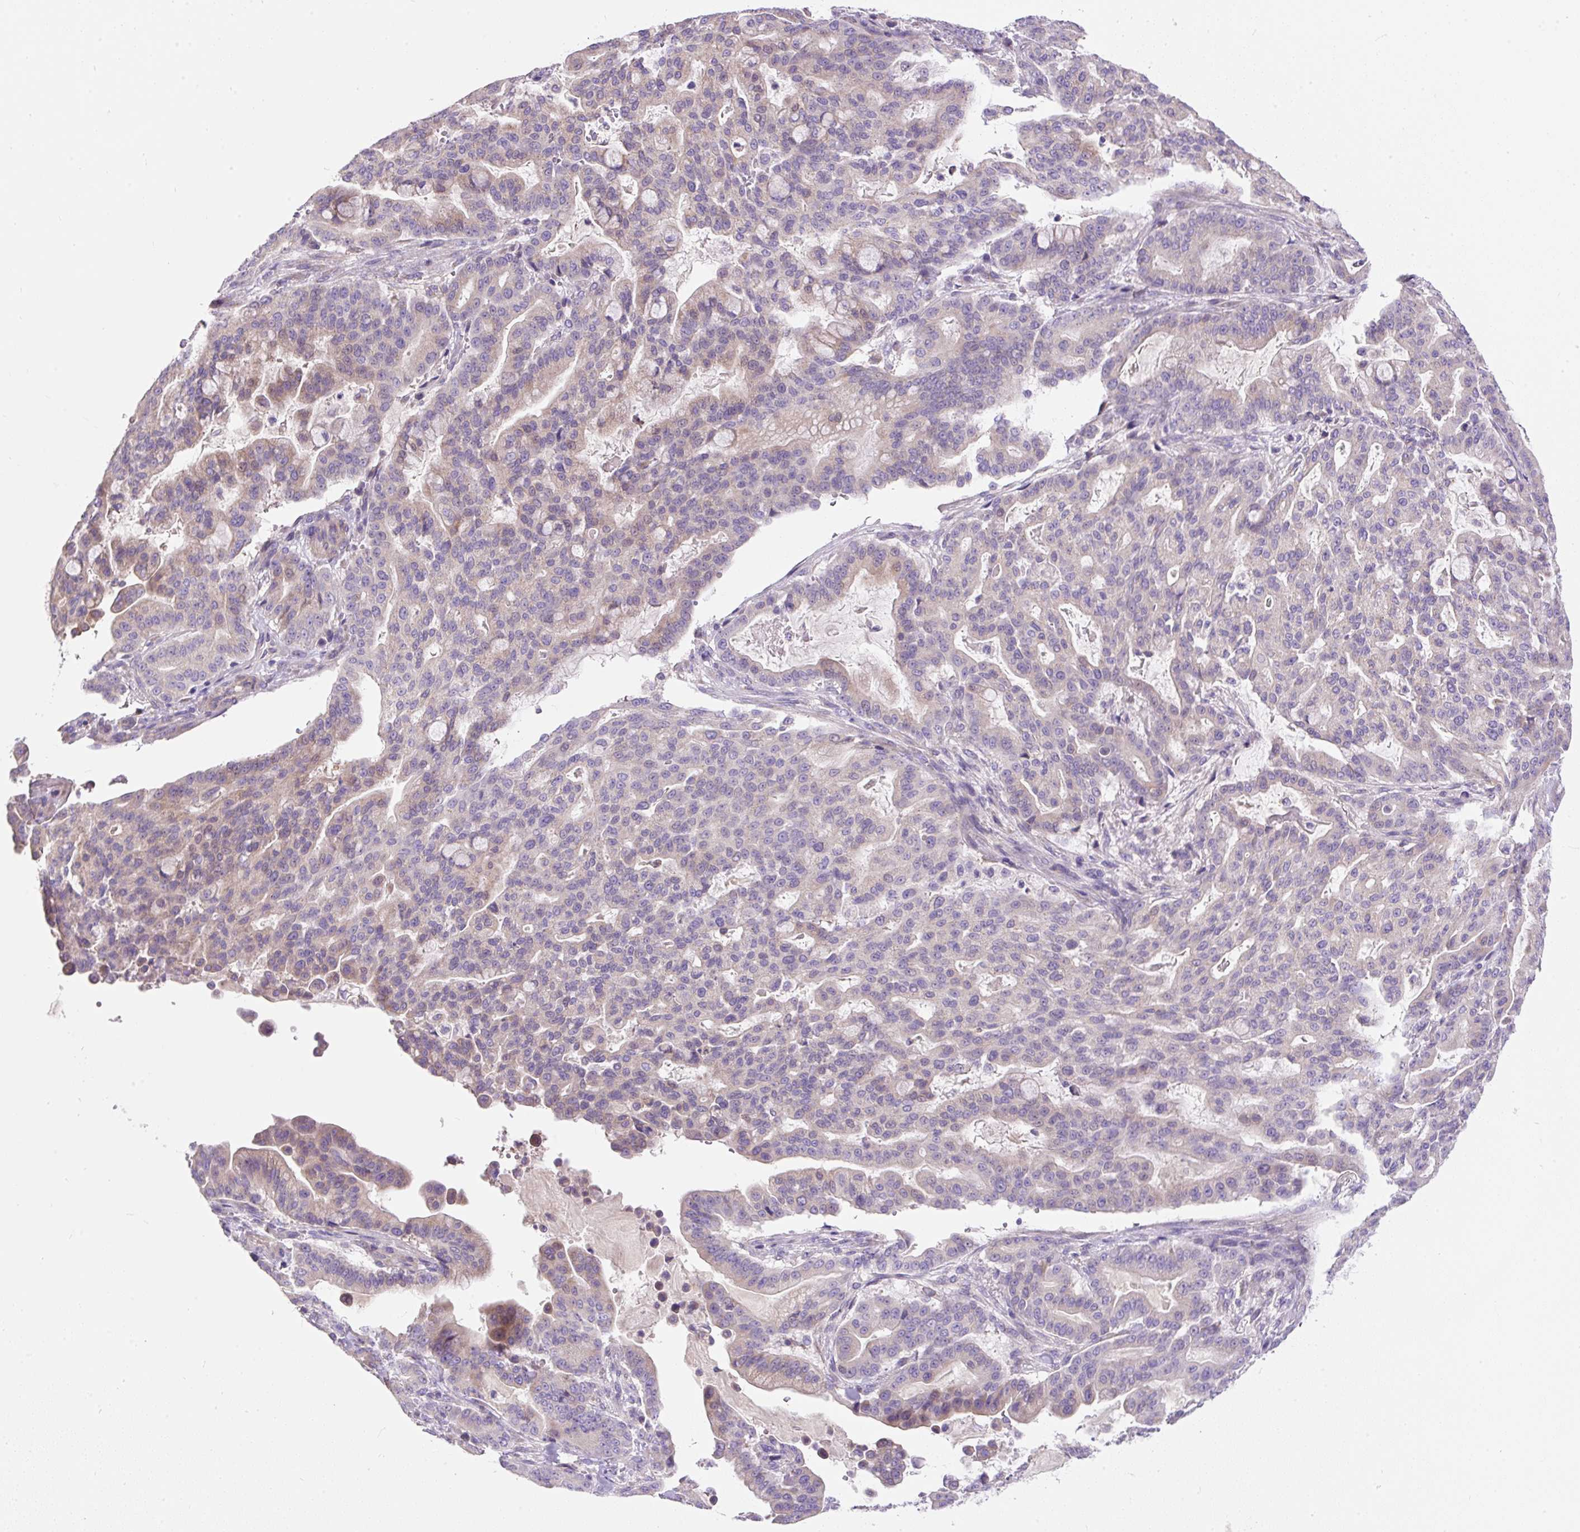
{"staining": {"intensity": "weak", "quantity": "25%-75%", "location": "cytoplasmic/membranous"}, "tissue": "pancreatic cancer", "cell_type": "Tumor cells", "image_type": "cancer", "snomed": [{"axis": "morphology", "description": "Adenocarcinoma, NOS"}, {"axis": "topography", "description": "Pancreas"}], "caption": "IHC of pancreatic cancer displays low levels of weak cytoplasmic/membranous positivity in about 25%-75% of tumor cells.", "gene": "SUSD5", "patient": {"sex": "male", "age": 63}}